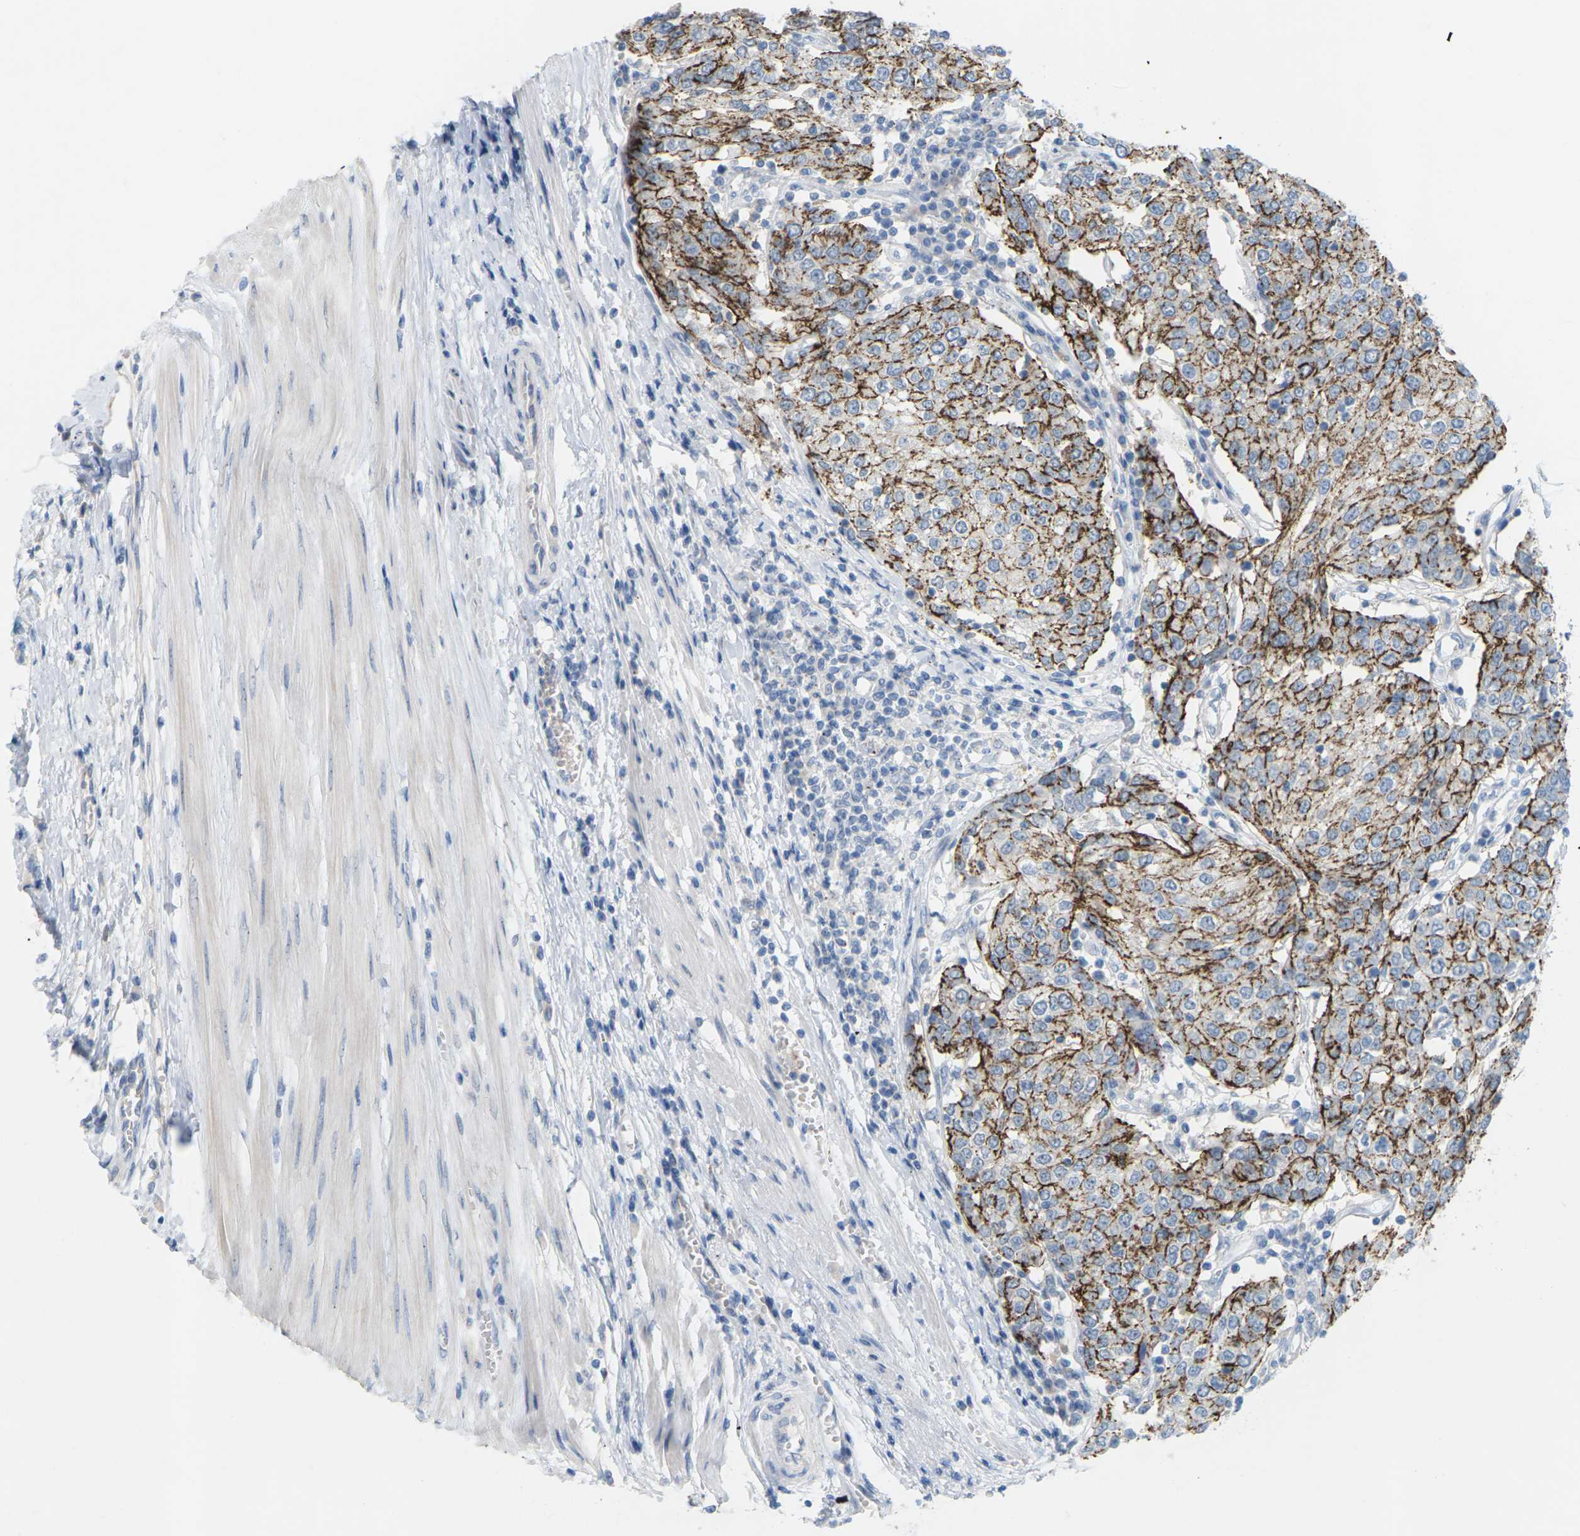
{"staining": {"intensity": "strong", "quantity": ">75%", "location": "cytoplasmic/membranous"}, "tissue": "urothelial cancer", "cell_type": "Tumor cells", "image_type": "cancer", "snomed": [{"axis": "morphology", "description": "Urothelial carcinoma, High grade"}, {"axis": "topography", "description": "Urinary bladder"}], "caption": "Urothelial cancer tissue displays strong cytoplasmic/membranous positivity in about >75% of tumor cells", "gene": "CLDN3", "patient": {"sex": "female", "age": 85}}